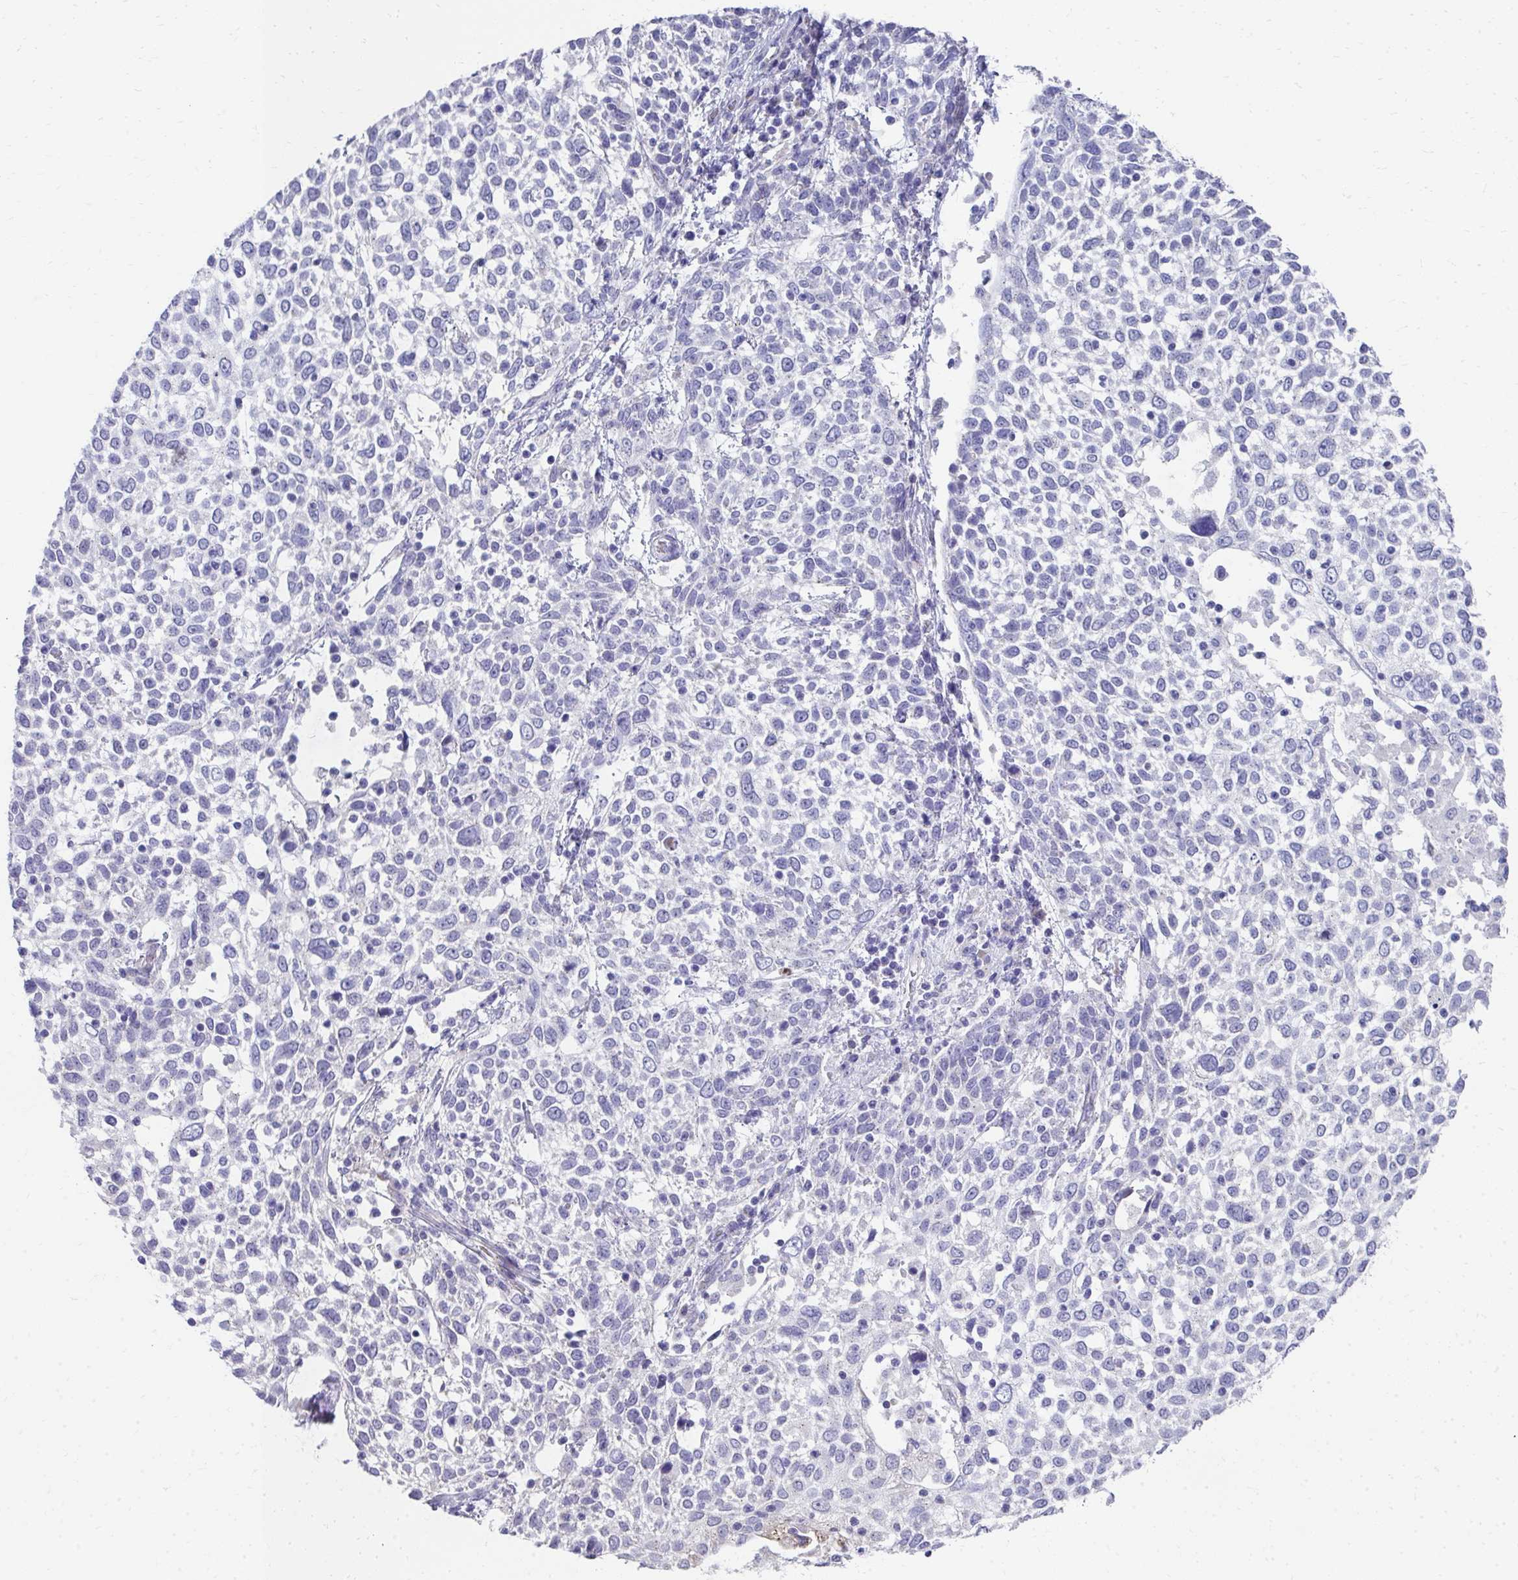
{"staining": {"intensity": "negative", "quantity": "none", "location": "none"}, "tissue": "cervical cancer", "cell_type": "Tumor cells", "image_type": "cancer", "snomed": [{"axis": "morphology", "description": "Squamous cell carcinoma, NOS"}, {"axis": "topography", "description": "Cervix"}], "caption": "High power microscopy micrograph of an immunohistochemistry histopathology image of cervical squamous cell carcinoma, revealing no significant positivity in tumor cells.", "gene": "TMPRSS2", "patient": {"sex": "female", "age": 61}}